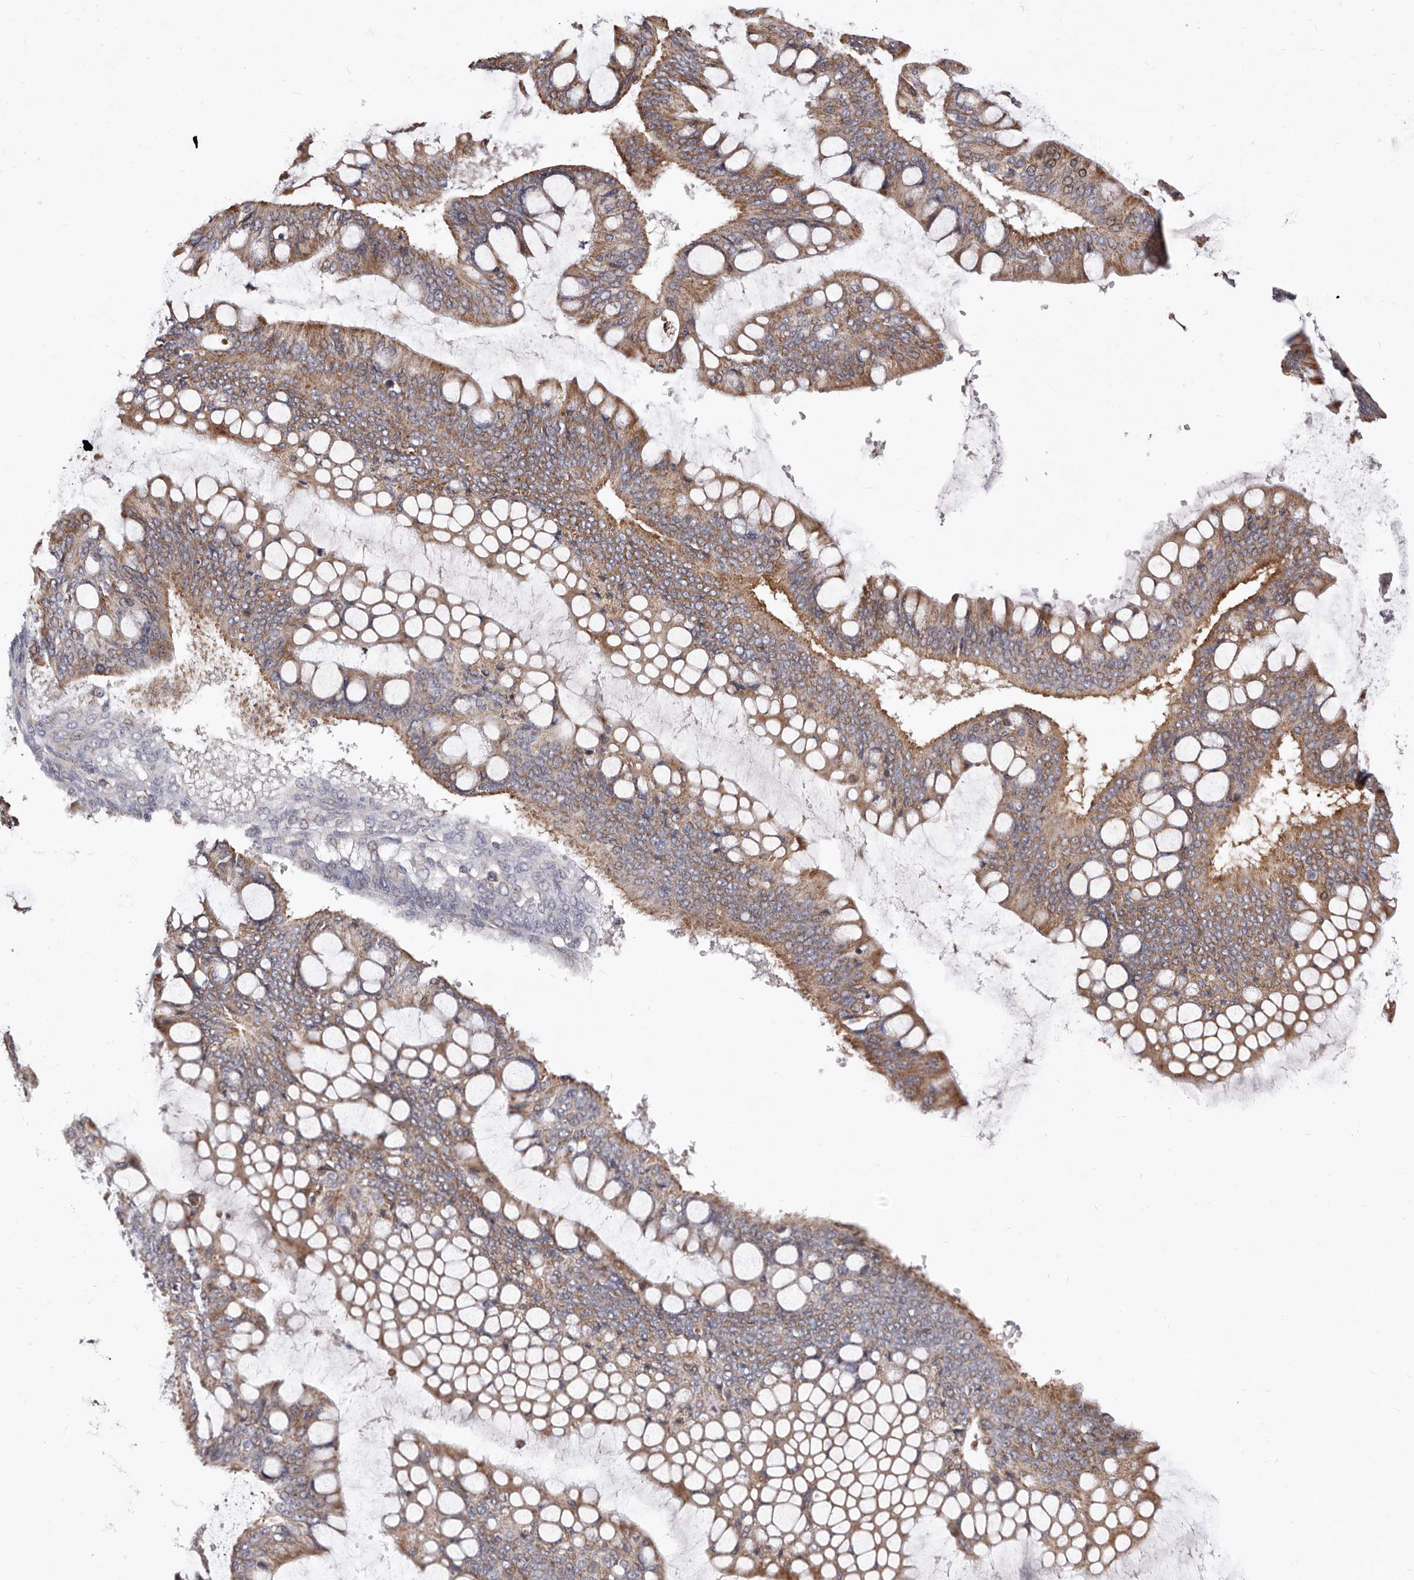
{"staining": {"intensity": "moderate", "quantity": ">75%", "location": "cytoplasmic/membranous"}, "tissue": "ovarian cancer", "cell_type": "Tumor cells", "image_type": "cancer", "snomed": [{"axis": "morphology", "description": "Cystadenocarcinoma, mucinous, NOS"}, {"axis": "topography", "description": "Ovary"}], "caption": "Immunohistochemical staining of ovarian cancer demonstrates moderate cytoplasmic/membranous protein positivity in about >75% of tumor cells.", "gene": "NUBPL", "patient": {"sex": "female", "age": 73}}